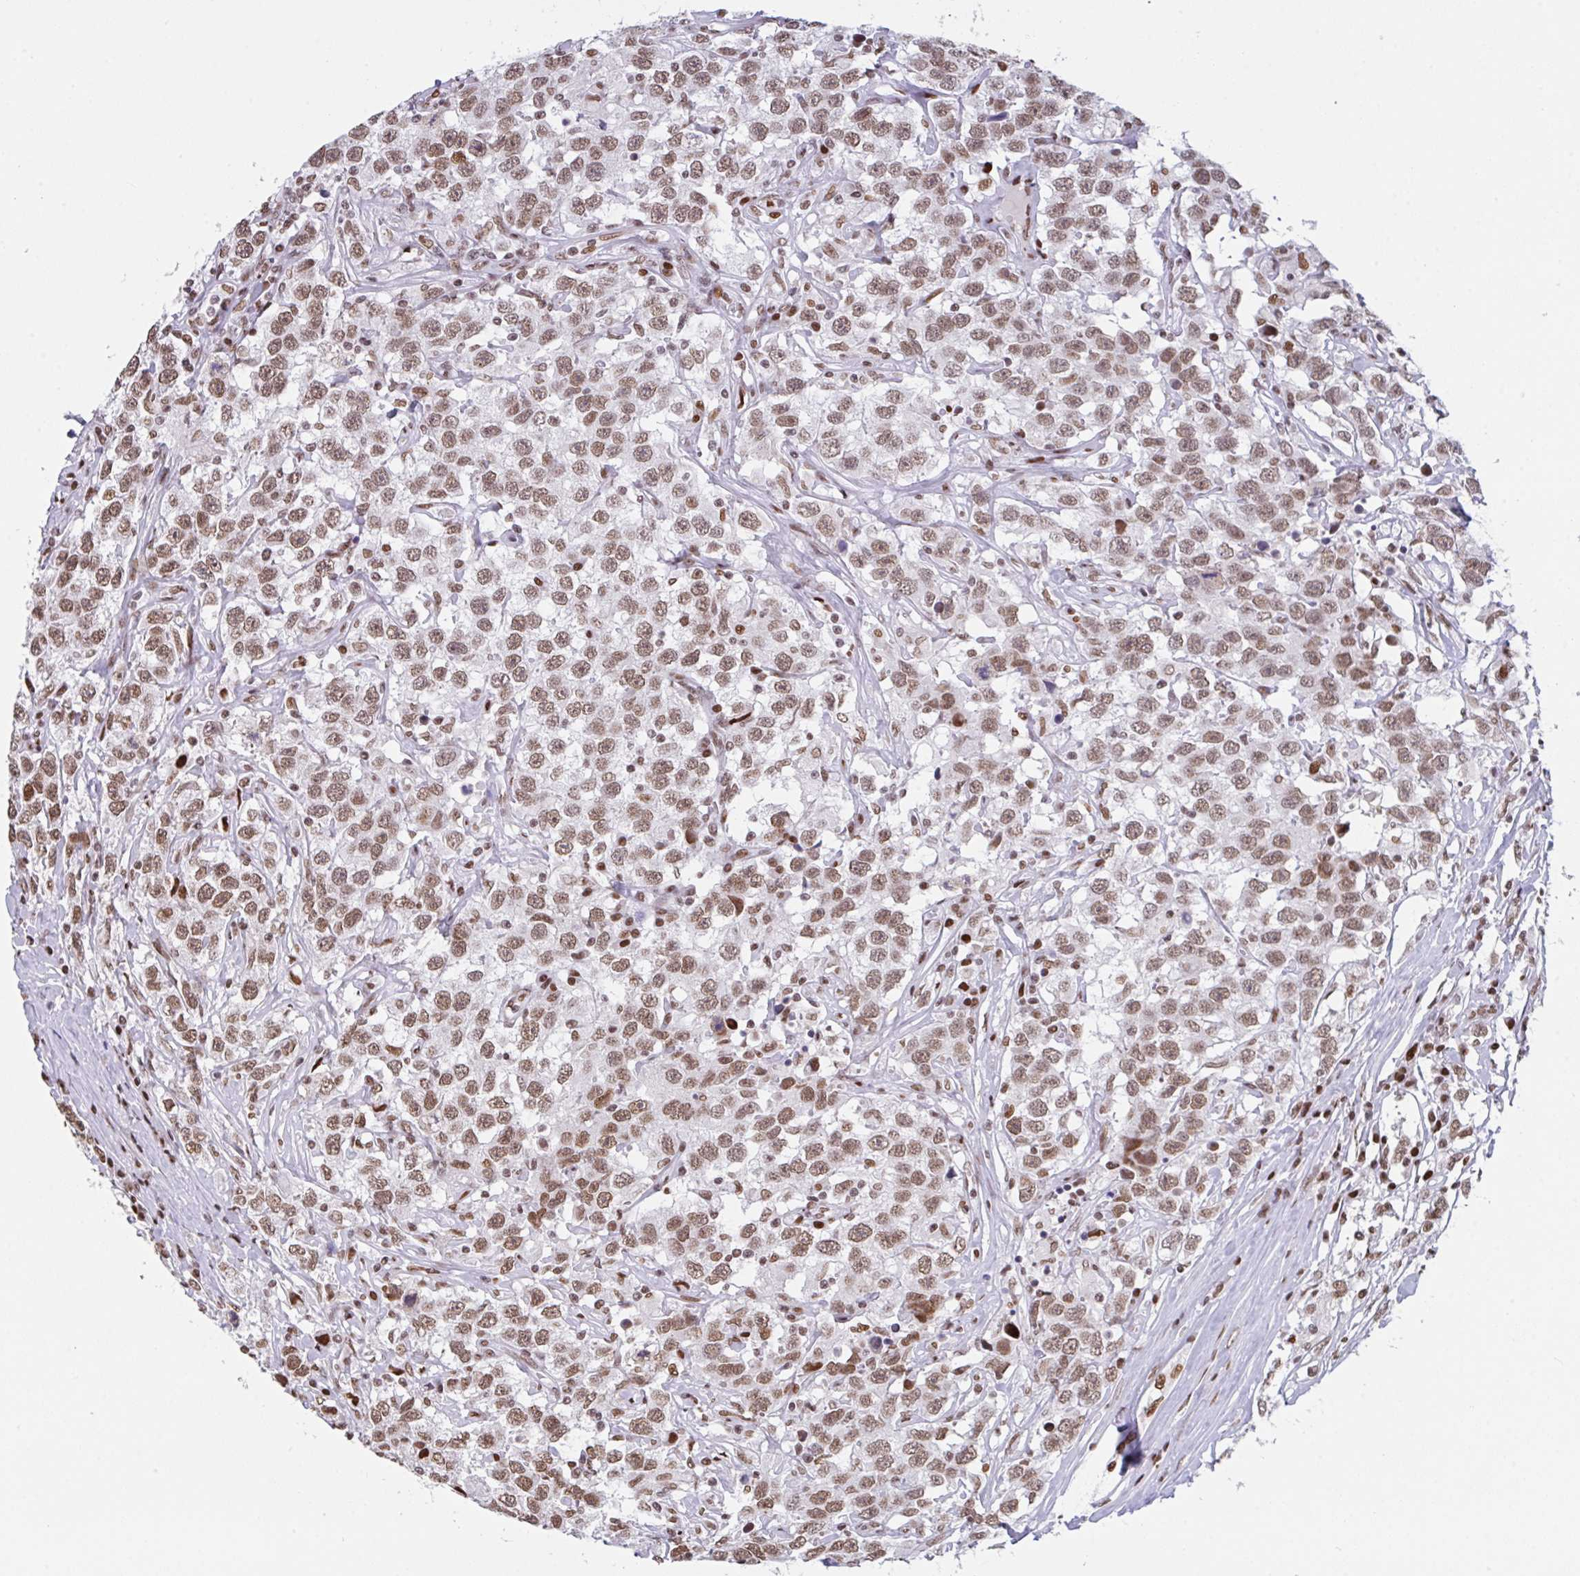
{"staining": {"intensity": "strong", "quantity": ">75%", "location": "nuclear"}, "tissue": "testis cancer", "cell_type": "Tumor cells", "image_type": "cancer", "snomed": [{"axis": "morphology", "description": "Seminoma, NOS"}, {"axis": "topography", "description": "Testis"}], "caption": "The photomicrograph exhibits a brown stain indicating the presence of a protein in the nuclear of tumor cells in seminoma (testis).", "gene": "CLP1", "patient": {"sex": "male", "age": 41}}